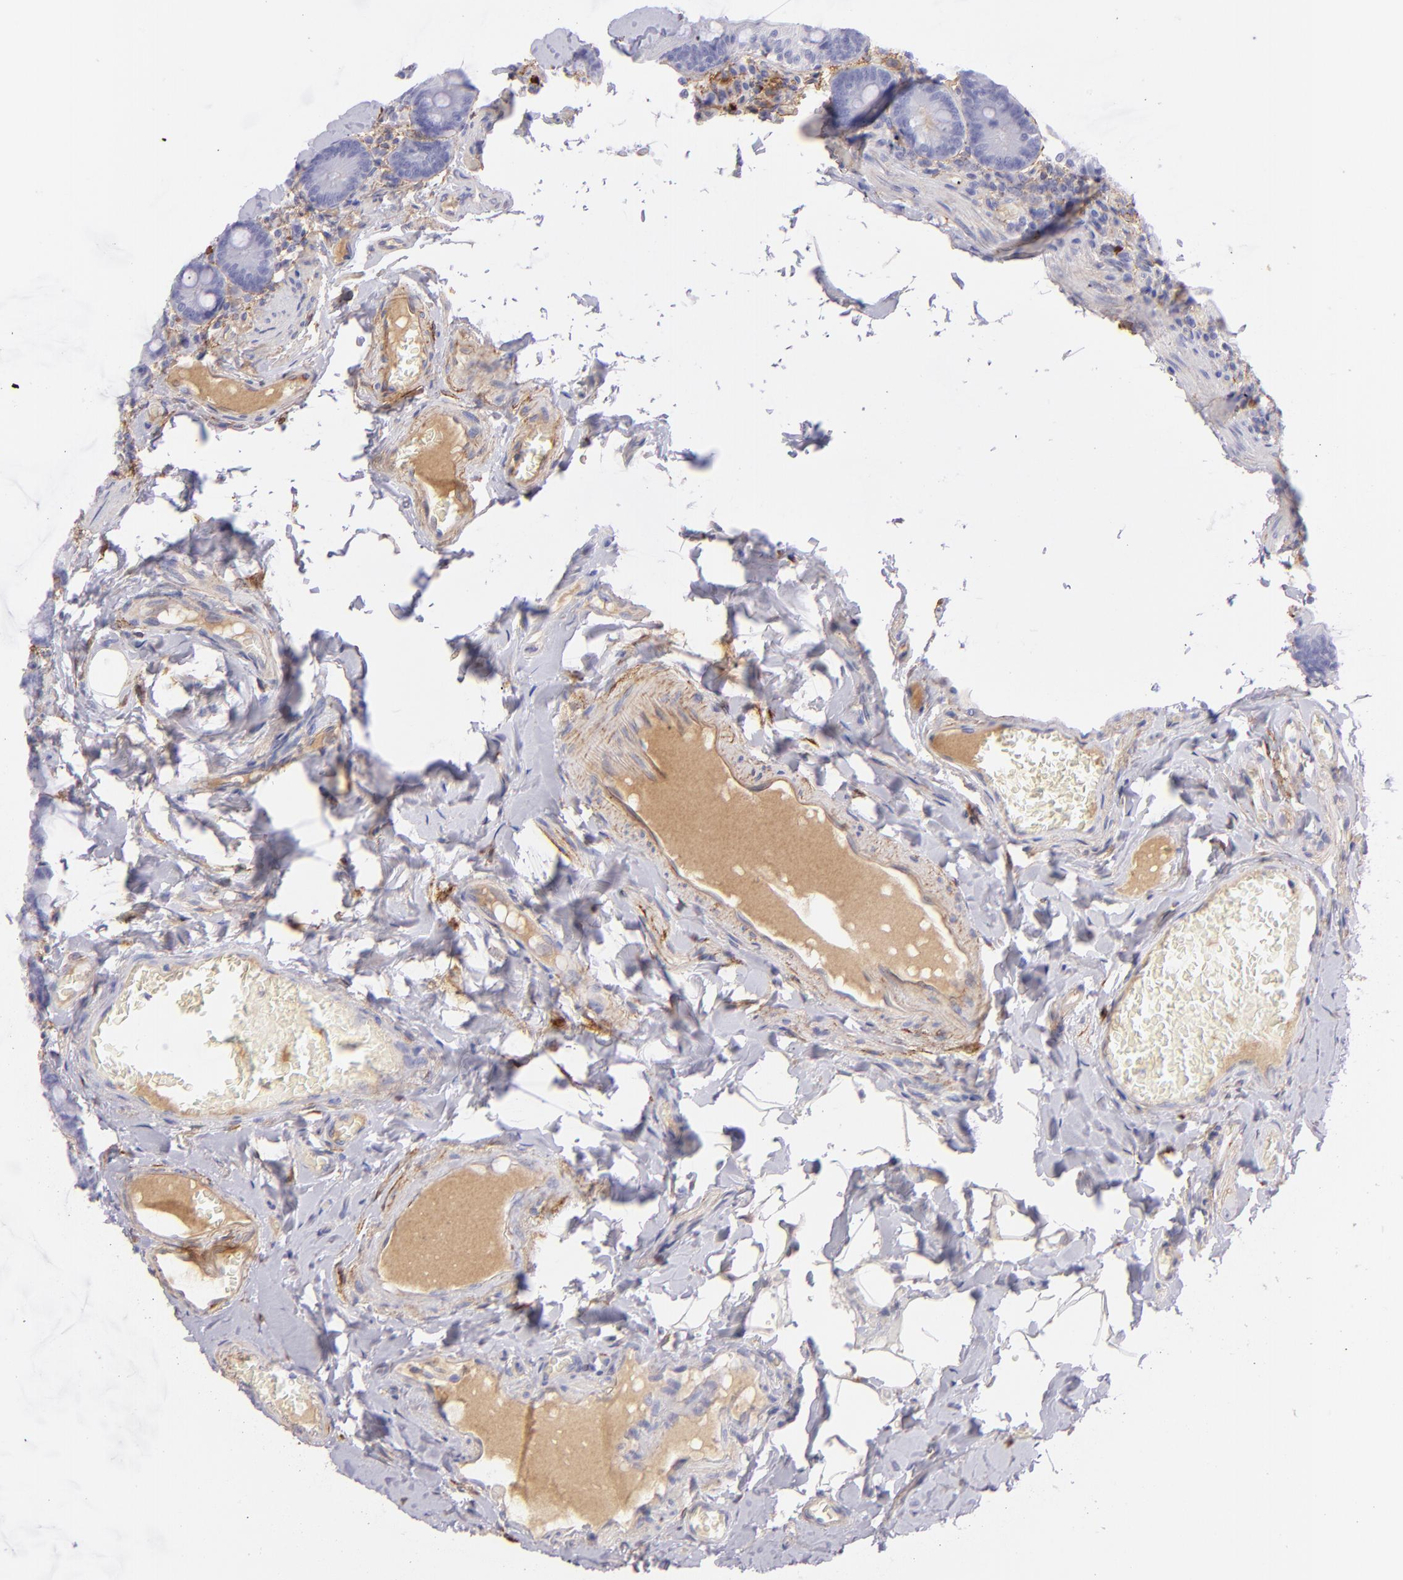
{"staining": {"intensity": "negative", "quantity": "none", "location": "none"}, "tissue": "duodenum", "cell_type": "Glandular cells", "image_type": "normal", "snomed": [{"axis": "morphology", "description": "Normal tissue, NOS"}, {"axis": "topography", "description": "Duodenum"}], "caption": "Glandular cells are negative for protein expression in unremarkable human duodenum. The staining is performed using DAB (3,3'-diaminobenzidine) brown chromogen with nuclei counter-stained in using hematoxylin.", "gene": "CD81", "patient": {"sex": "male", "age": 66}}